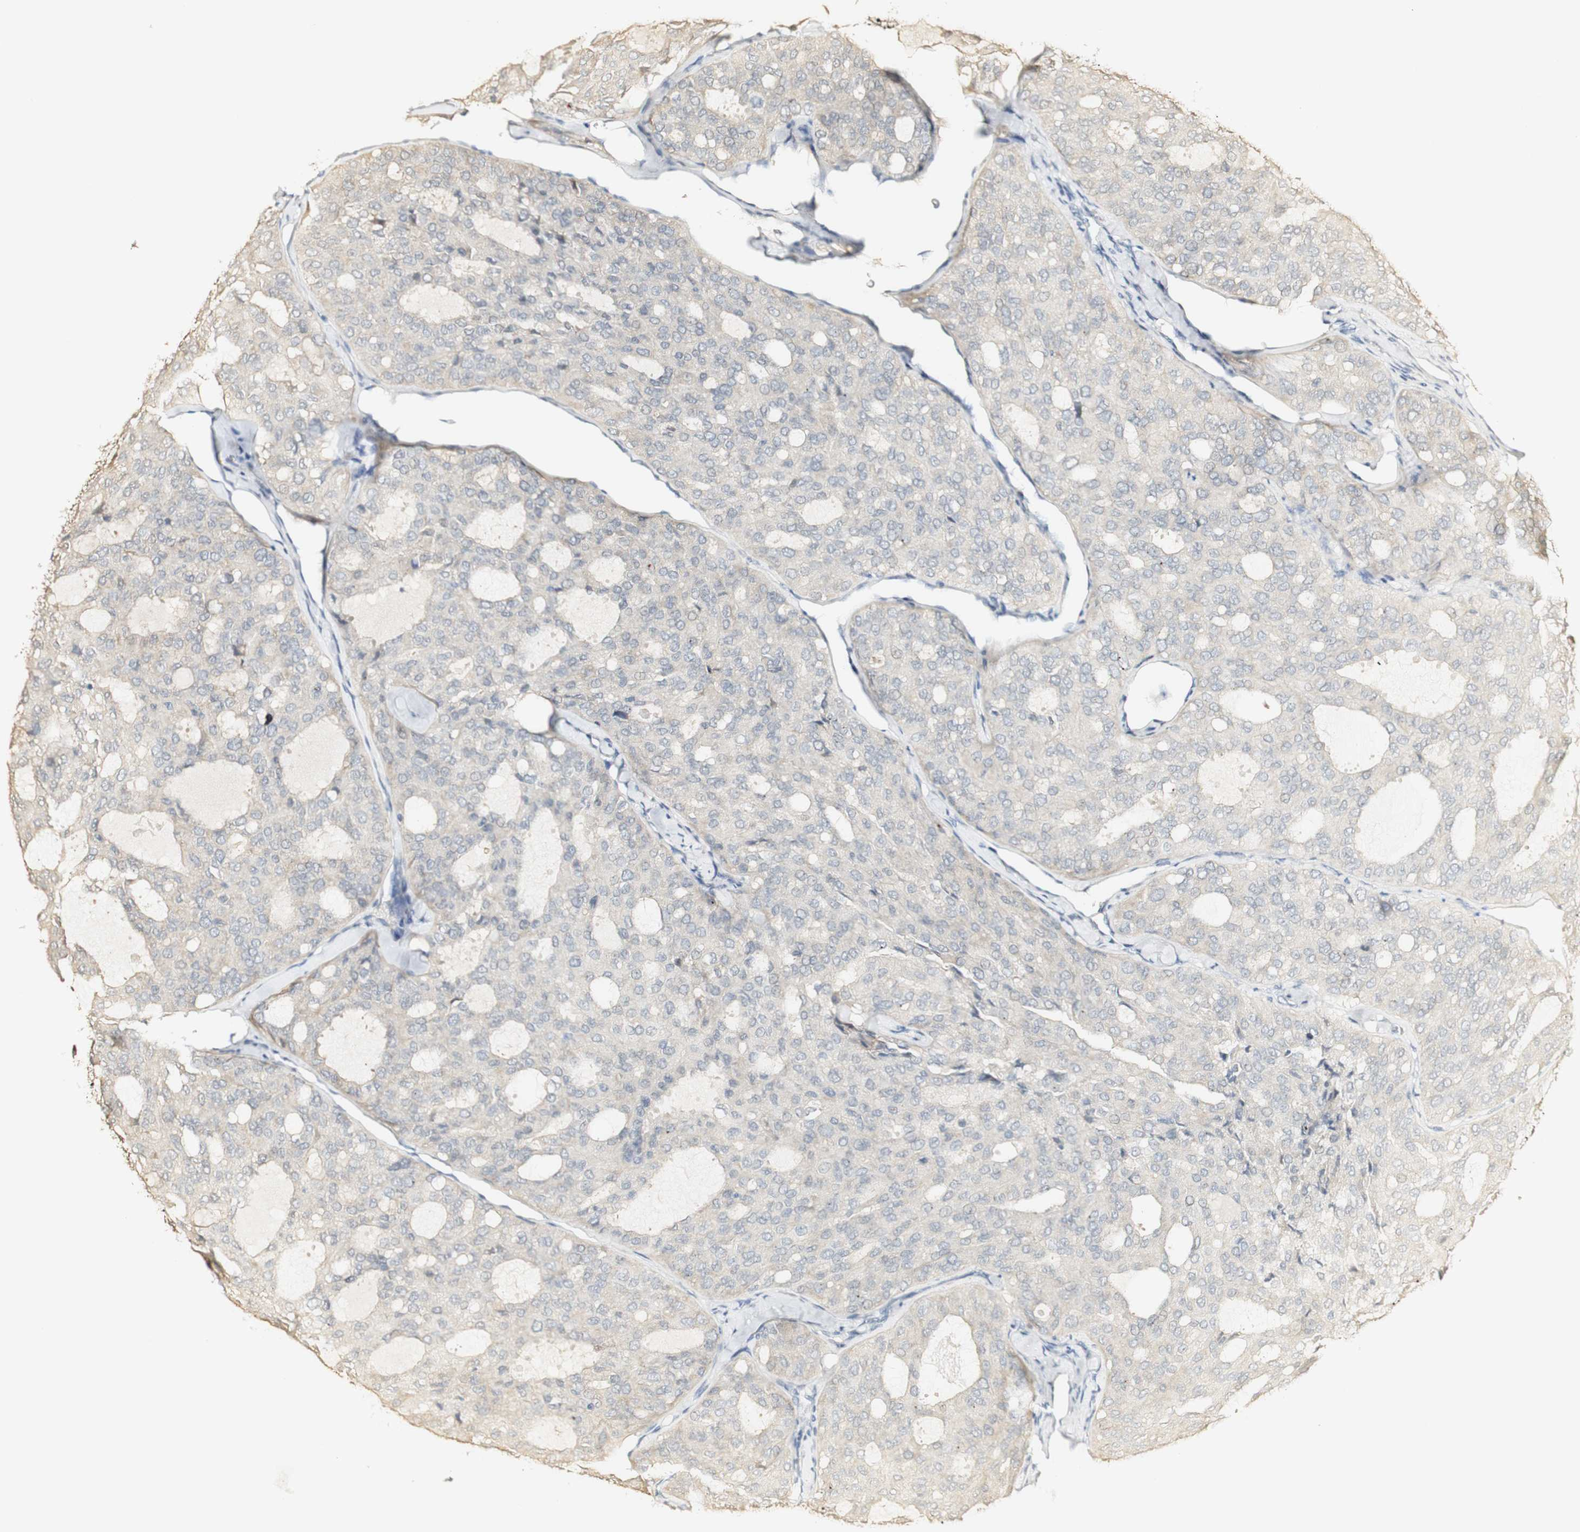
{"staining": {"intensity": "negative", "quantity": "none", "location": "none"}, "tissue": "thyroid cancer", "cell_type": "Tumor cells", "image_type": "cancer", "snomed": [{"axis": "morphology", "description": "Follicular adenoma carcinoma, NOS"}, {"axis": "topography", "description": "Thyroid gland"}], "caption": "High power microscopy image of an immunohistochemistry (IHC) photomicrograph of thyroid cancer (follicular adenoma carcinoma), revealing no significant expression in tumor cells. (Stains: DAB (3,3'-diaminobenzidine) immunohistochemistry (IHC) with hematoxylin counter stain, Microscopy: brightfield microscopy at high magnification).", "gene": "FMO3", "patient": {"sex": "male", "age": 75}}